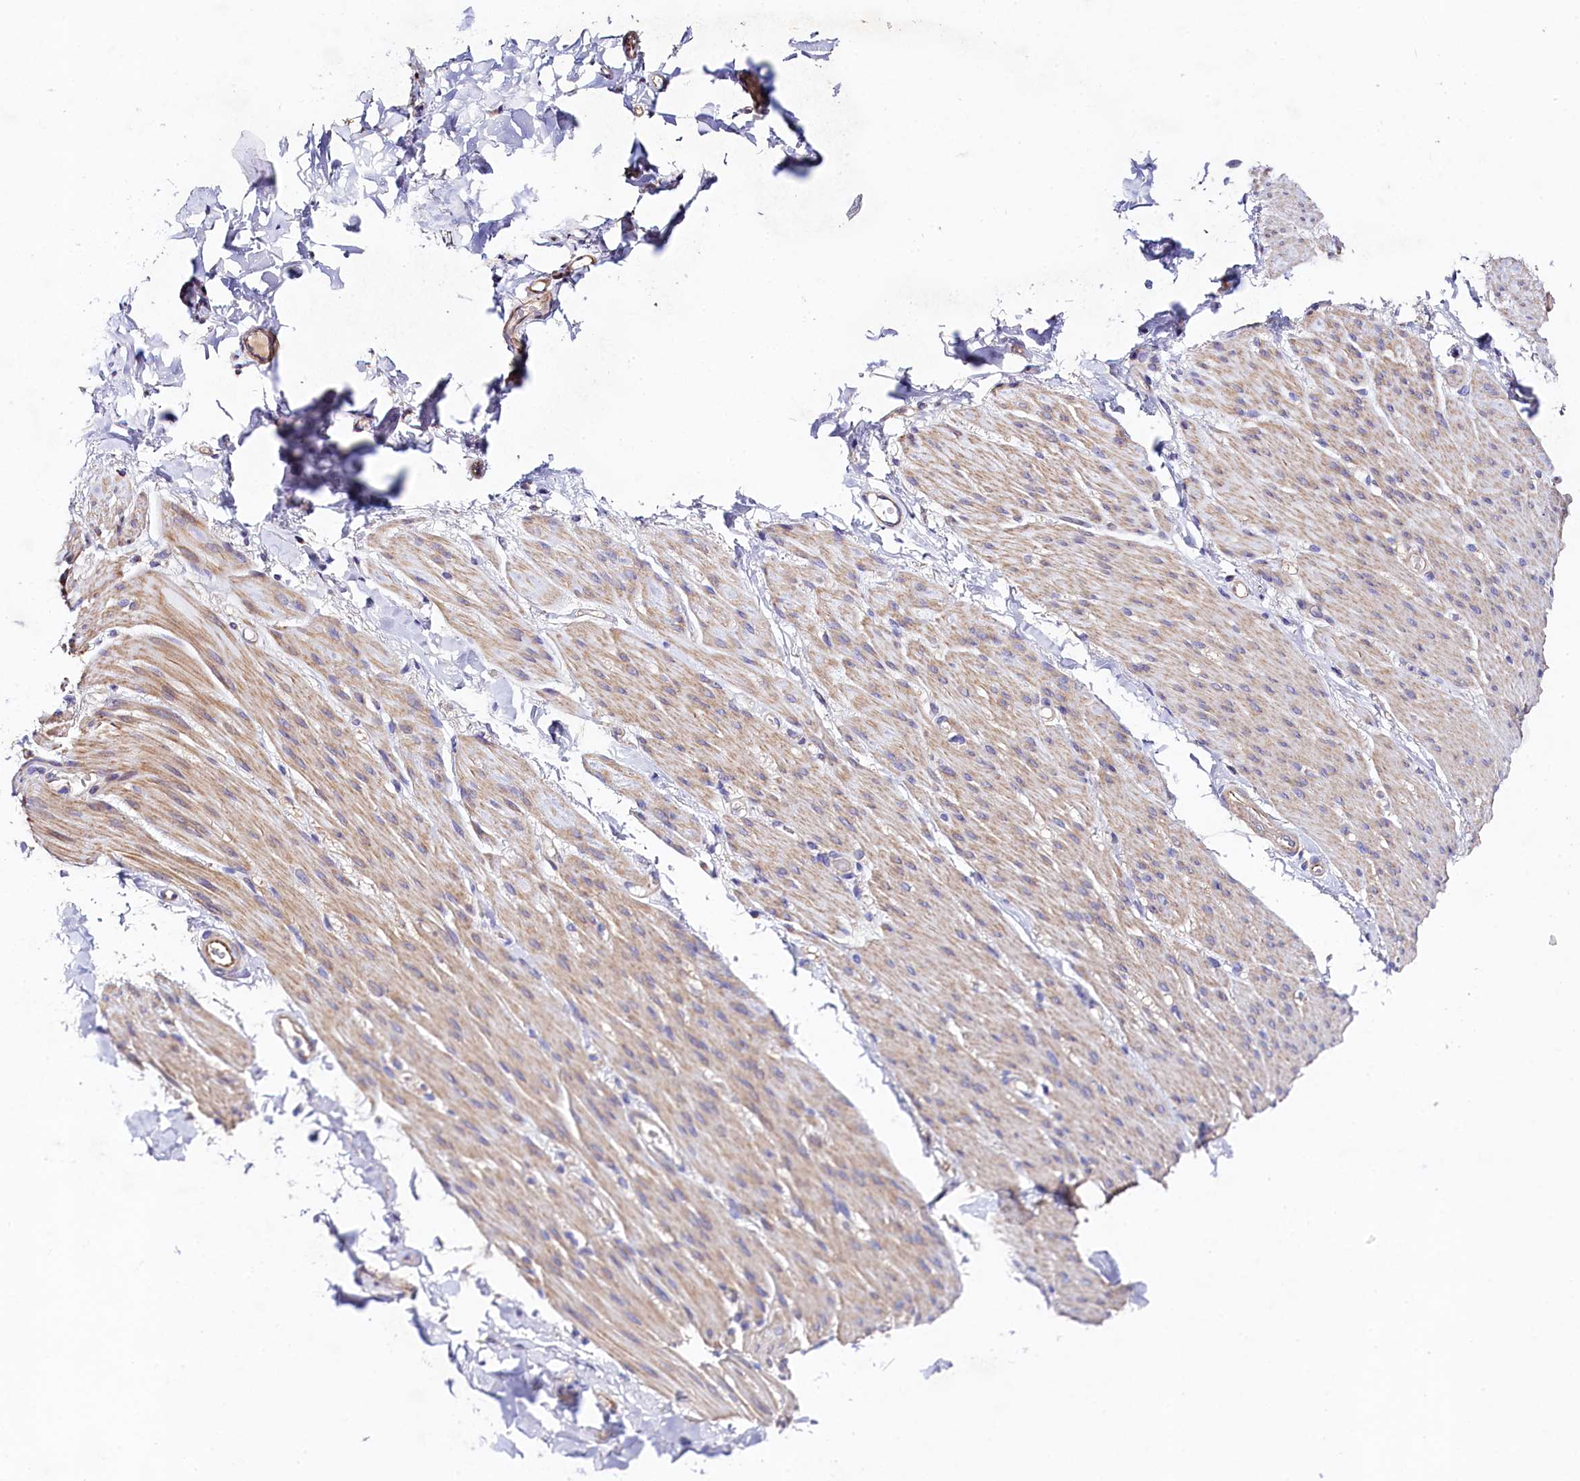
{"staining": {"intensity": "negative", "quantity": "none", "location": "none"}, "tissue": "adipose tissue", "cell_type": "Adipocytes", "image_type": "normal", "snomed": [{"axis": "morphology", "description": "Normal tissue, NOS"}, {"axis": "topography", "description": "Colon"}, {"axis": "topography", "description": "Peripheral nerve tissue"}], "caption": "DAB immunohistochemical staining of benign adipose tissue demonstrates no significant positivity in adipocytes.", "gene": "FXYD6", "patient": {"sex": "female", "age": 61}}